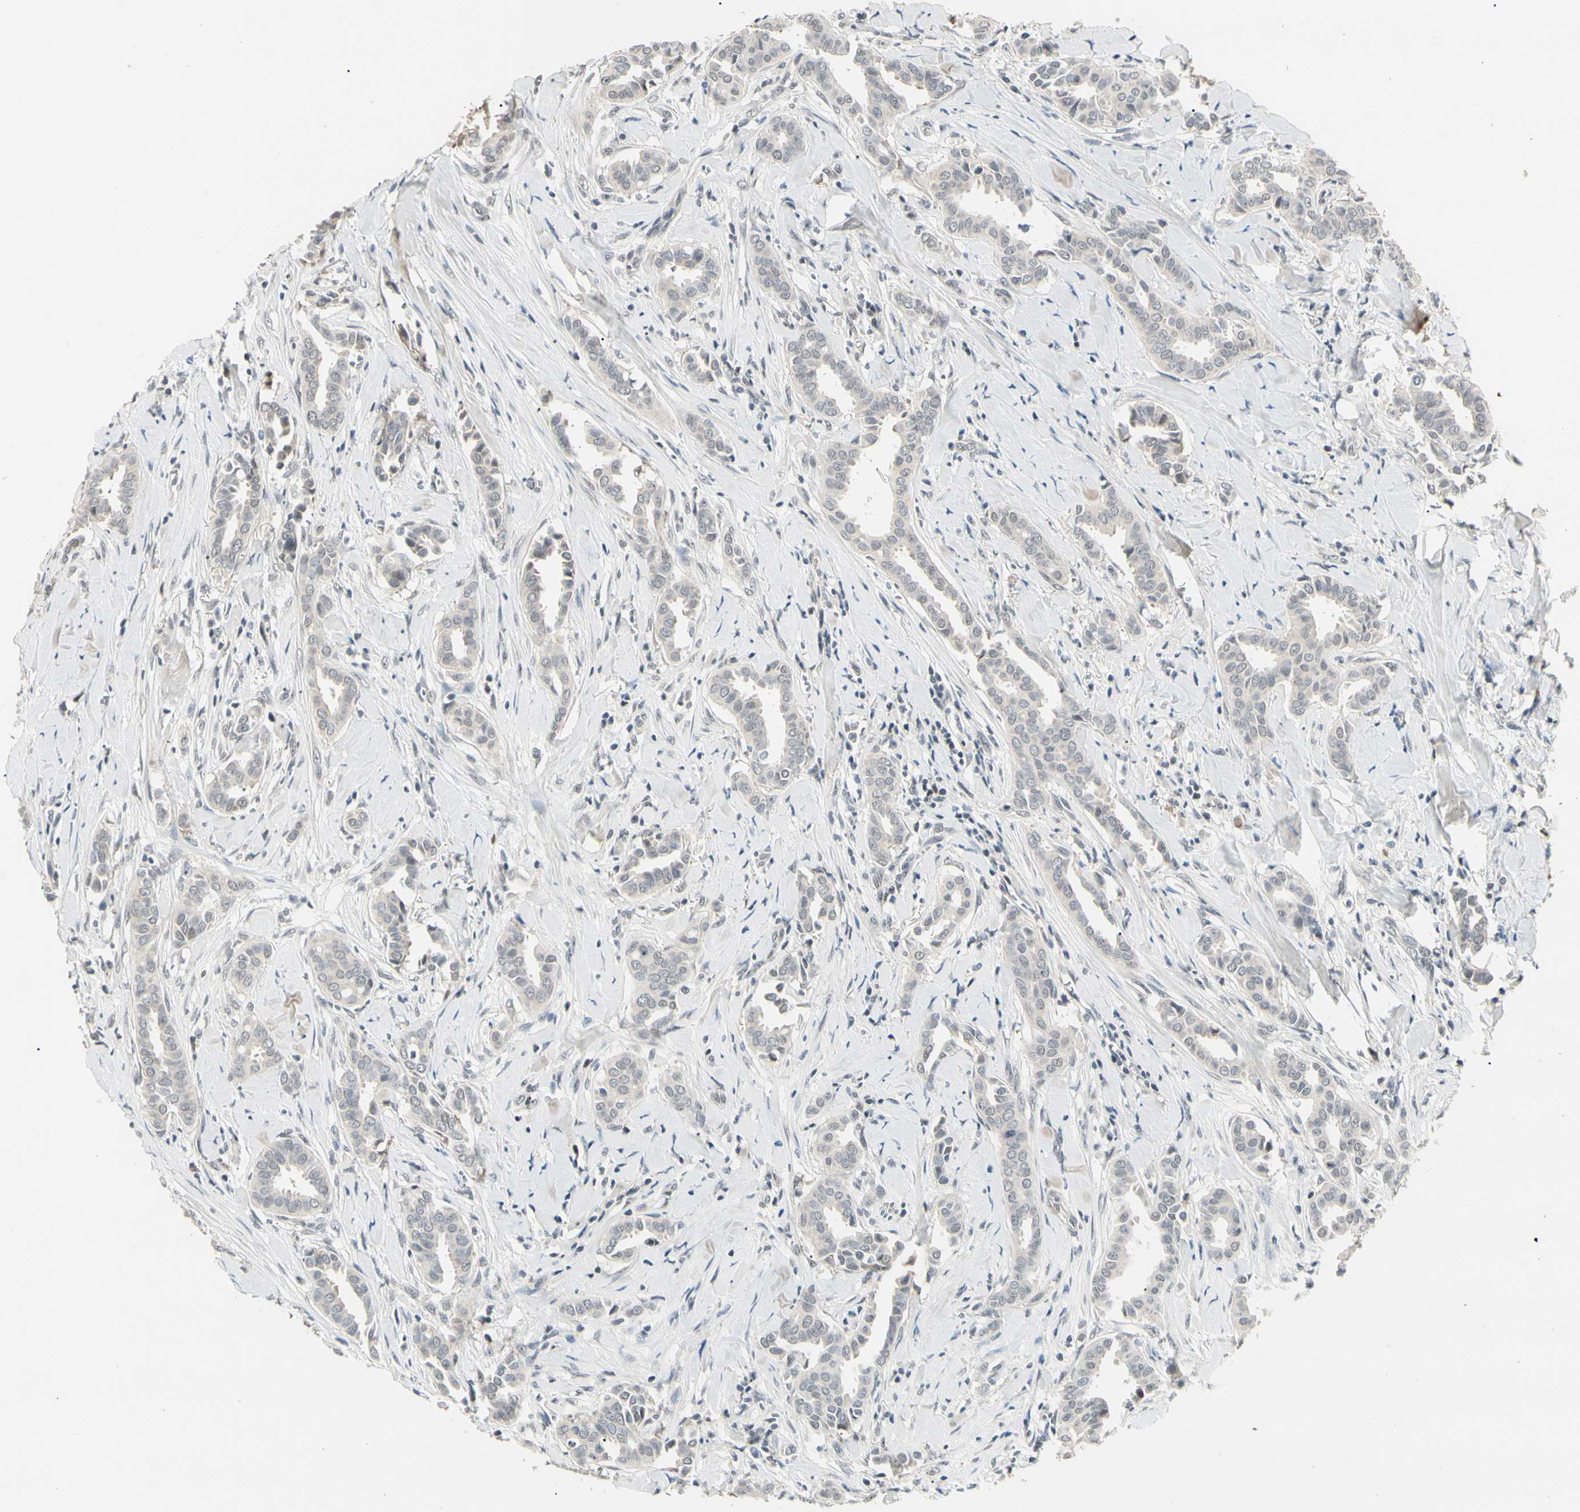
{"staining": {"intensity": "negative", "quantity": "none", "location": "none"}, "tissue": "head and neck cancer", "cell_type": "Tumor cells", "image_type": "cancer", "snomed": [{"axis": "morphology", "description": "Adenocarcinoma, NOS"}, {"axis": "topography", "description": "Salivary gland"}, {"axis": "topography", "description": "Head-Neck"}], "caption": "The immunohistochemistry (IHC) micrograph has no significant expression in tumor cells of head and neck cancer (adenocarcinoma) tissue.", "gene": "GREM1", "patient": {"sex": "female", "age": 59}}